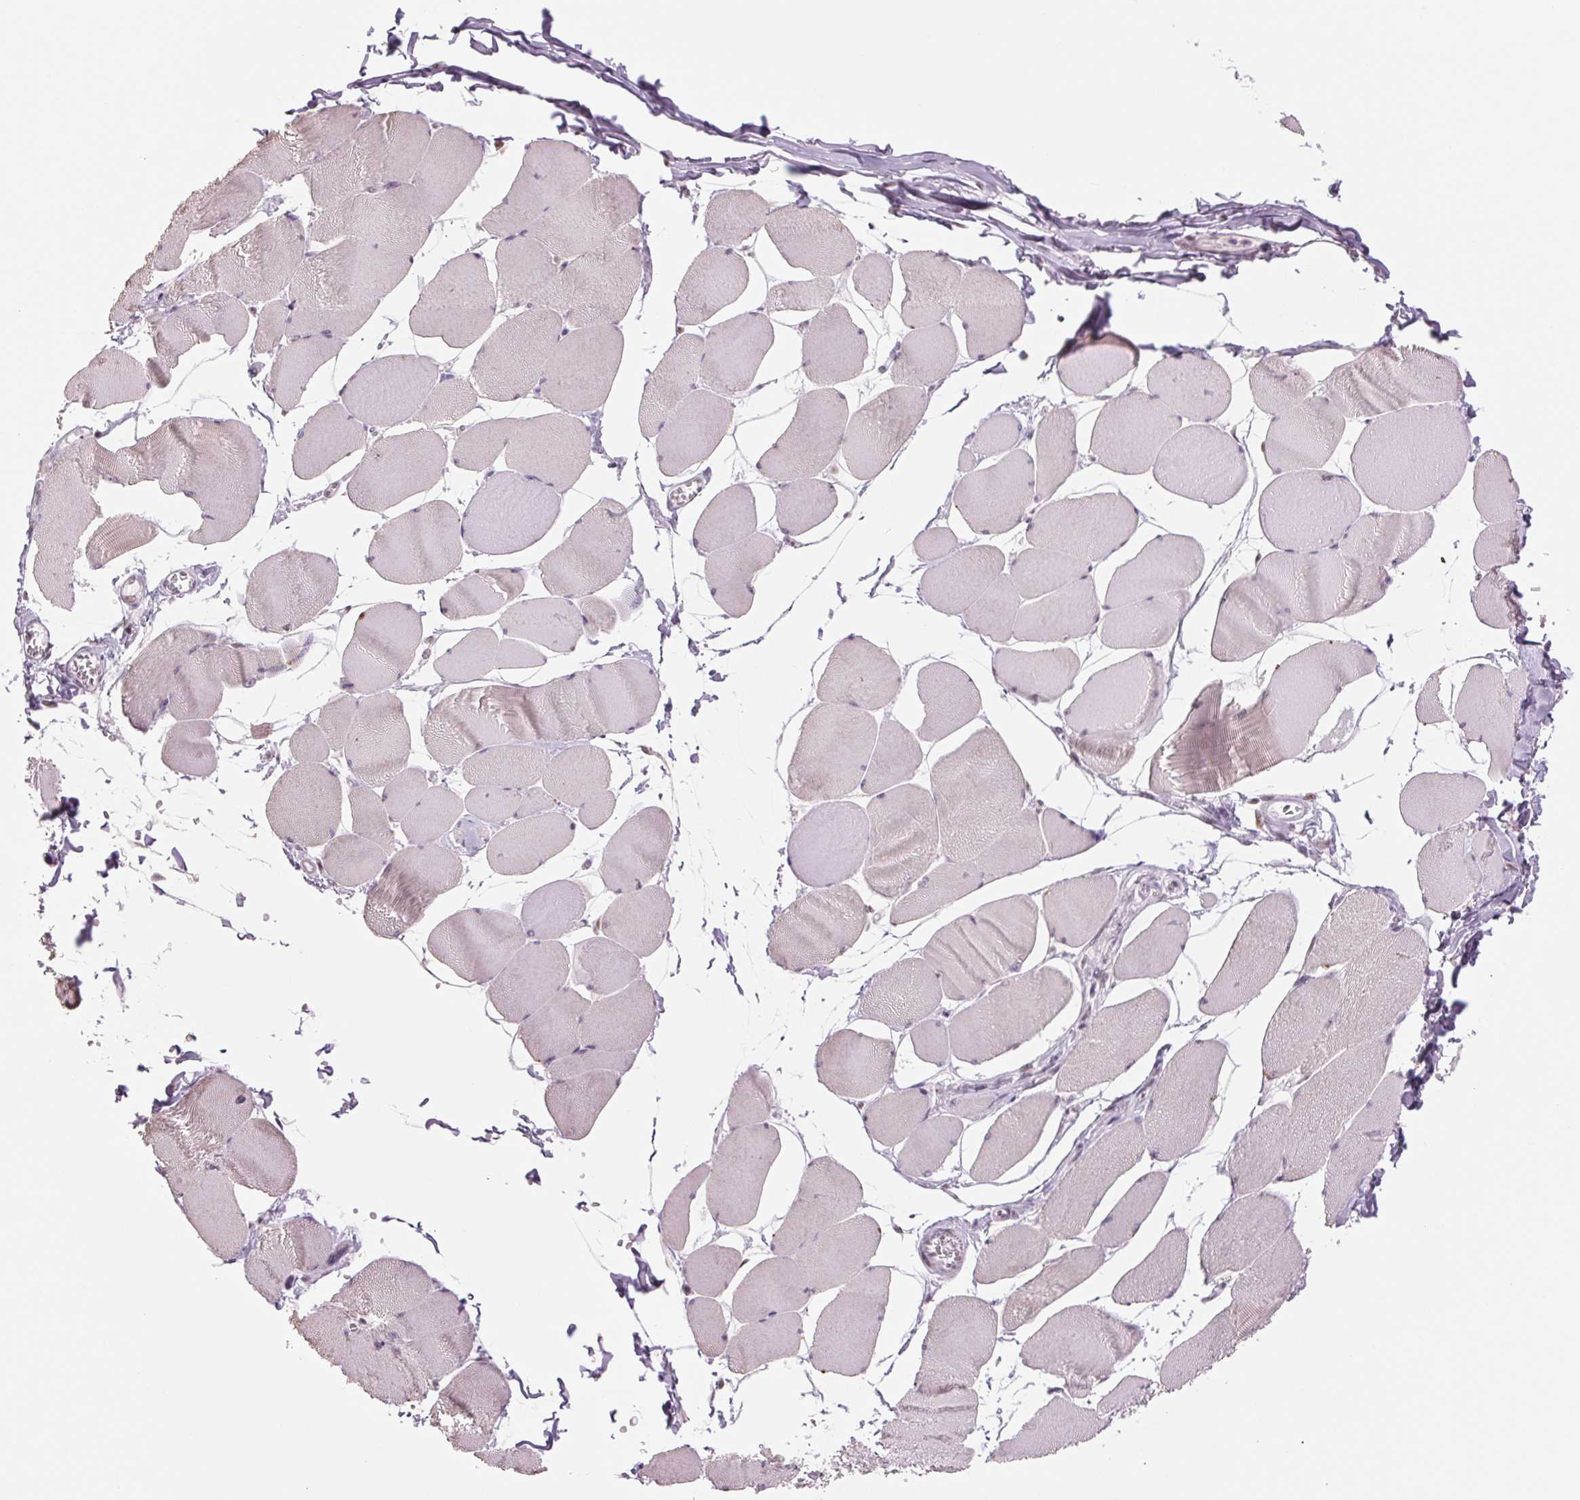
{"staining": {"intensity": "moderate", "quantity": "<25%", "location": "nuclear"}, "tissue": "skeletal muscle", "cell_type": "Myocytes", "image_type": "normal", "snomed": [{"axis": "morphology", "description": "Normal tissue, NOS"}, {"axis": "topography", "description": "Skeletal muscle"}], "caption": "A high-resolution image shows IHC staining of normal skeletal muscle, which exhibits moderate nuclear positivity in approximately <25% of myocytes. The staining was performed using DAB (3,3'-diaminobenzidine), with brown indicating positive protein expression. Nuclei are stained blue with hematoxylin.", "gene": "ZC3H14", "patient": {"sex": "female", "age": 75}}